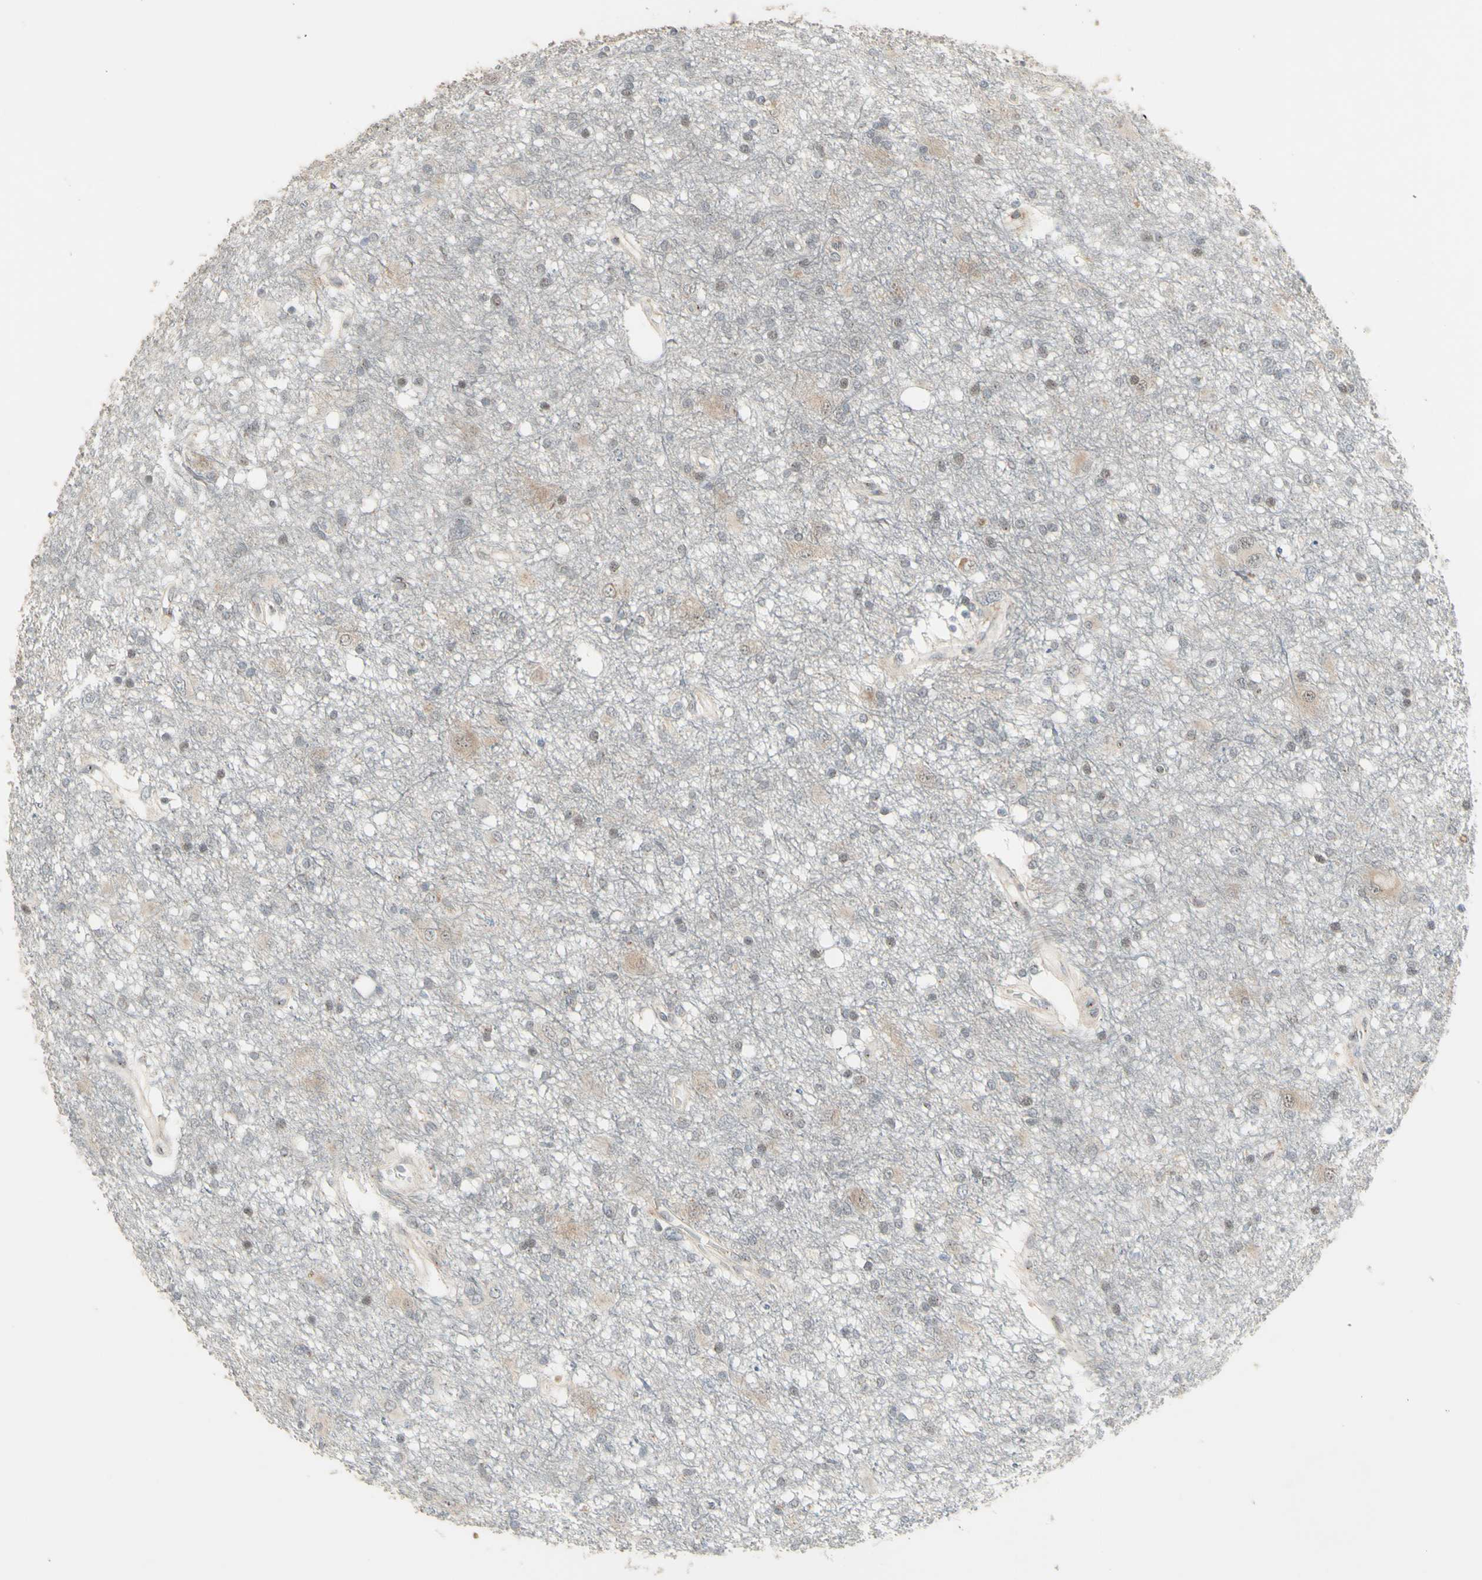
{"staining": {"intensity": "negative", "quantity": "none", "location": "none"}, "tissue": "glioma", "cell_type": "Tumor cells", "image_type": "cancer", "snomed": [{"axis": "morphology", "description": "Glioma, malignant, High grade"}, {"axis": "topography", "description": "Brain"}], "caption": "An immunohistochemistry histopathology image of malignant glioma (high-grade) is shown. There is no staining in tumor cells of malignant glioma (high-grade). (Brightfield microscopy of DAB immunohistochemistry (IHC) at high magnification).", "gene": "DHRS7B", "patient": {"sex": "female", "age": 59}}